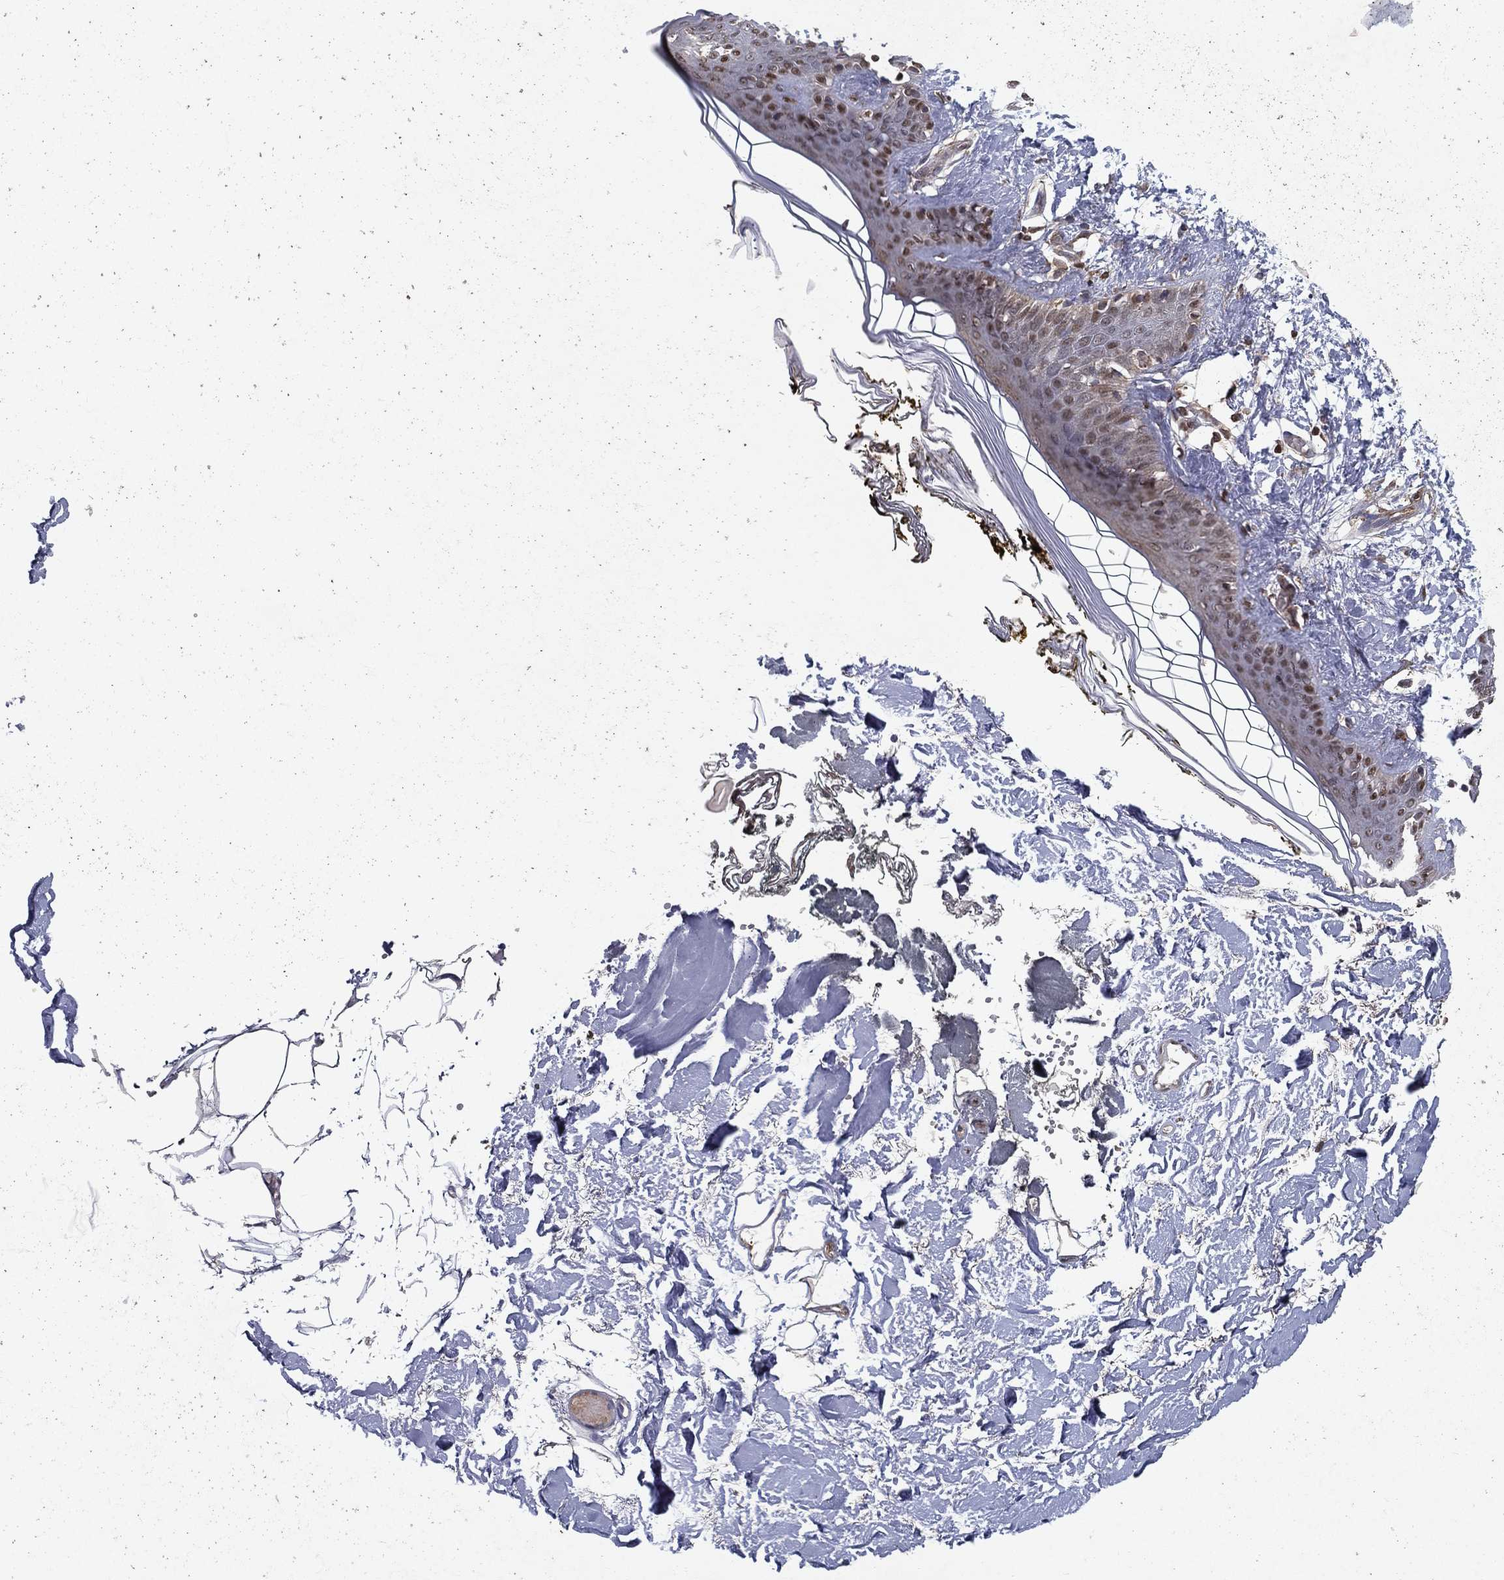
{"staining": {"intensity": "strong", "quantity": ">75%", "location": "cytoplasmic/membranous"}, "tissue": "skin", "cell_type": "Fibroblasts", "image_type": "normal", "snomed": [{"axis": "morphology", "description": "Normal tissue, NOS"}, {"axis": "topography", "description": "Skin"}], "caption": "Protein expression analysis of unremarkable skin demonstrates strong cytoplasmic/membranous positivity in about >75% of fibroblasts. The staining is performed using DAB (3,3'-diaminobenzidine) brown chromogen to label protein expression. The nuclei are counter-stained blue using hematoxylin.", "gene": "CERS2", "patient": {"sex": "female", "age": 34}}